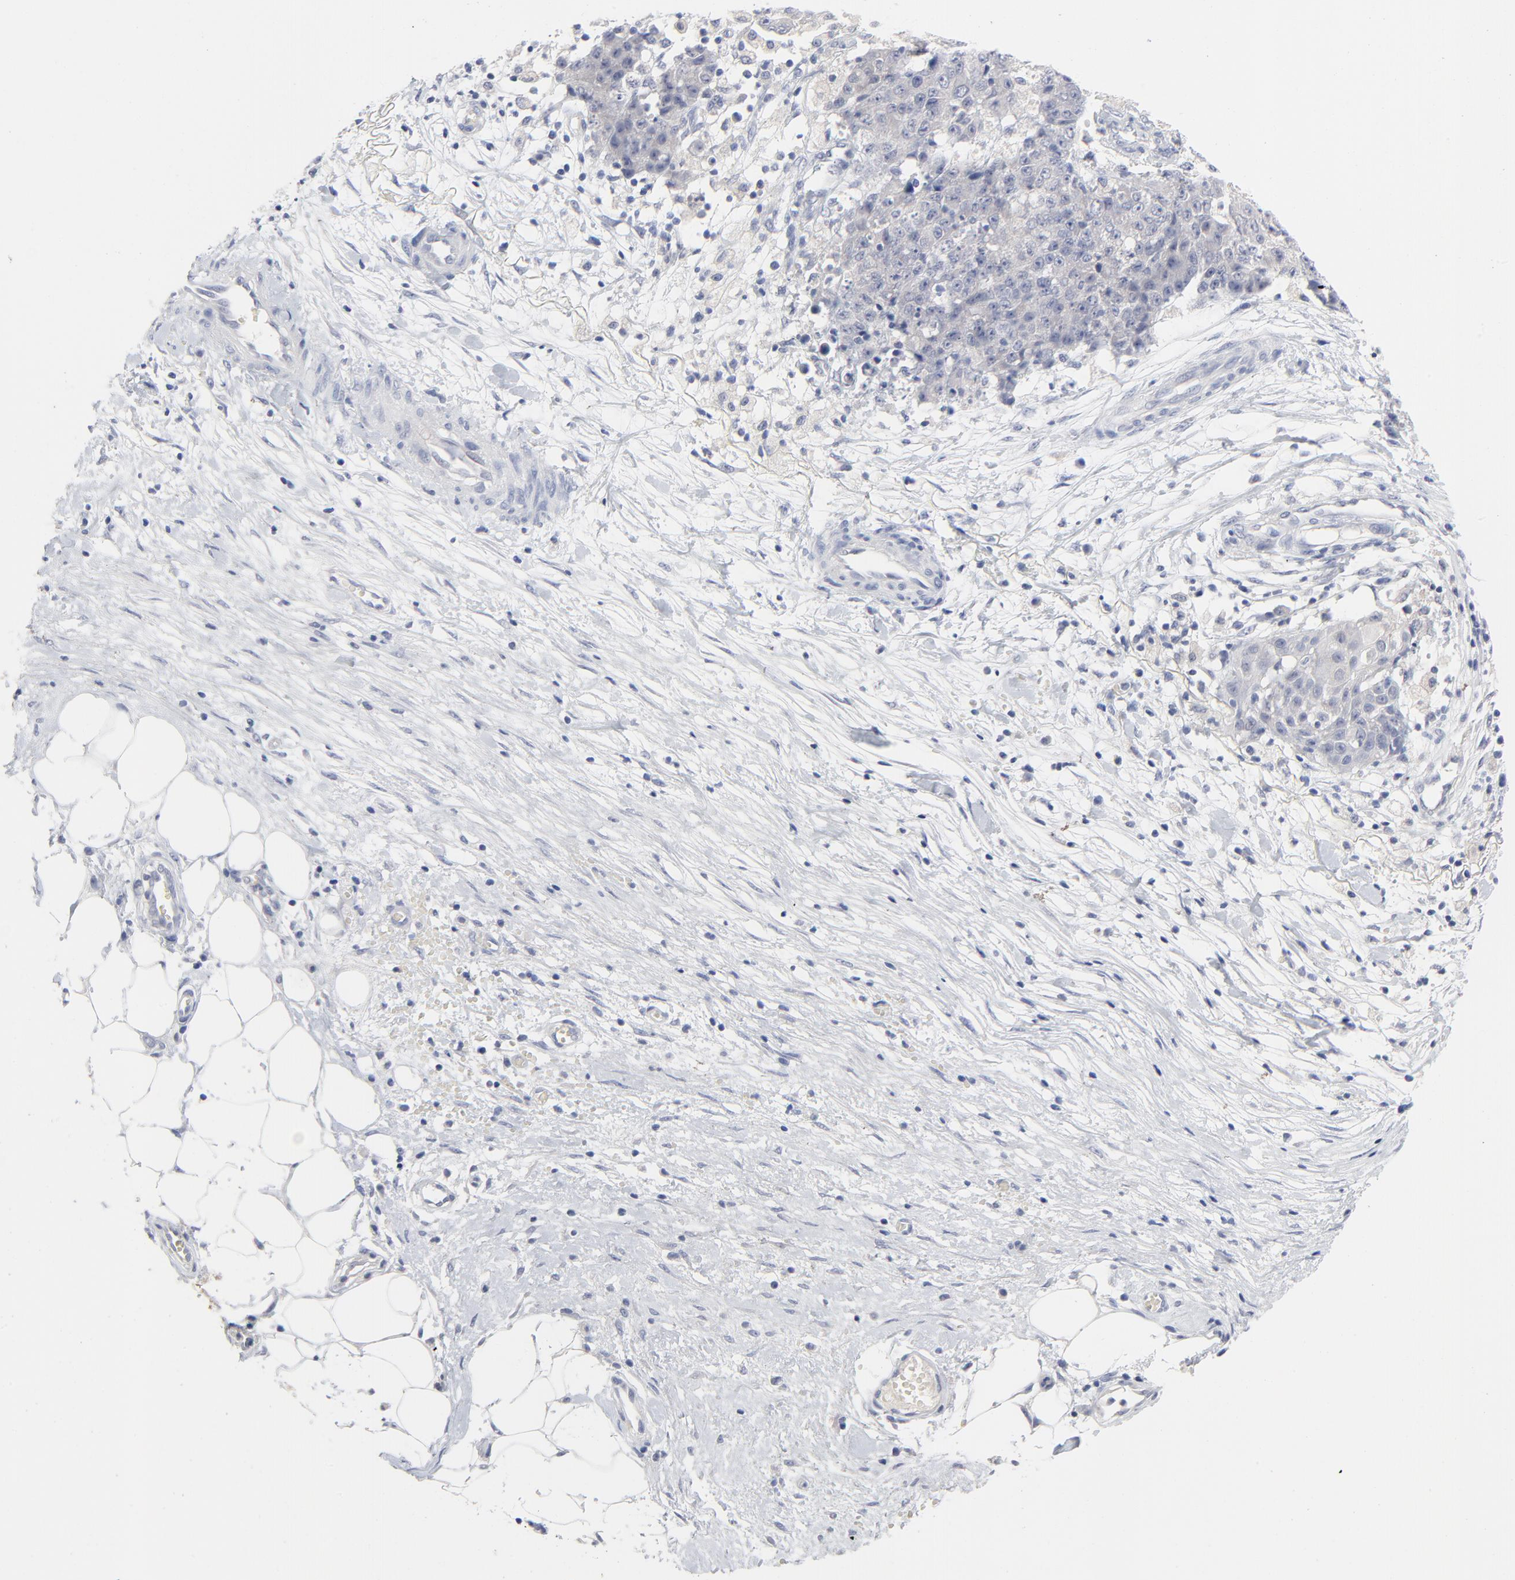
{"staining": {"intensity": "negative", "quantity": "none", "location": "none"}, "tissue": "ovarian cancer", "cell_type": "Tumor cells", "image_type": "cancer", "snomed": [{"axis": "morphology", "description": "Carcinoma, endometroid"}, {"axis": "topography", "description": "Ovary"}], "caption": "High power microscopy histopathology image of an immunohistochemistry histopathology image of ovarian endometroid carcinoma, revealing no significant staining in tumor cells.", "gene": "CLEC4G", "patient": {"sex": "female", "age": 42}}